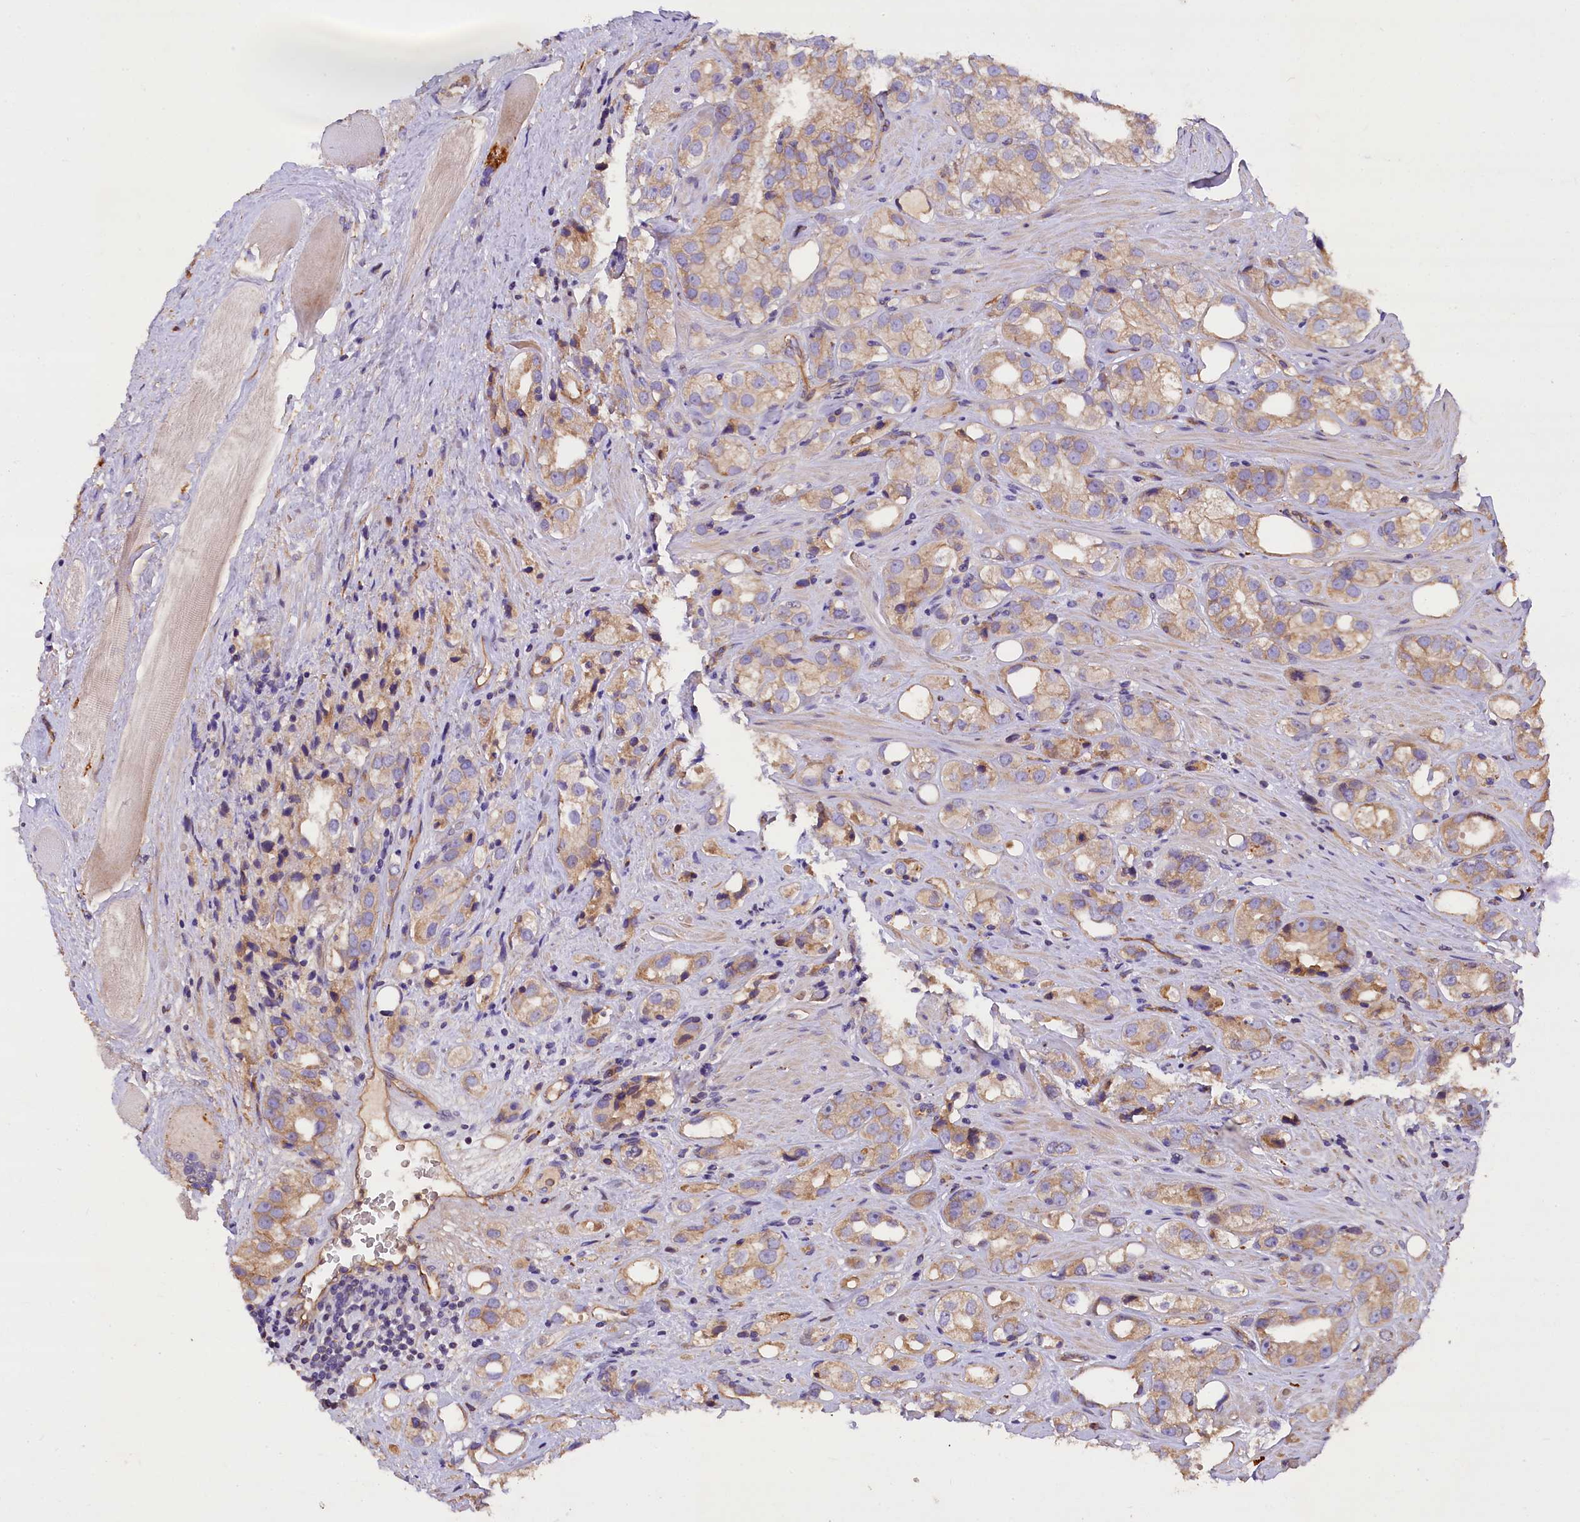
{"staining": {"intensity": "weak", "quantity": ">75%", "location": "cytoplasmic/membranous"}, "tissue": "prostate cancer", "cell_type": "Tumor cells", "image_type": "cancer", "snomed": [{"axis": "morphology", "description": "Adenocarcinoma, NOS"}, {"axis": "topography", "description": "Prostate"}], "caption": "Prostate cancer (adenocarcinoma) stained with DAB (3,3'-diaminobenzidine) immunohistochemistry reveals low levels of weak cytoplasmic/membranous staining in about >75% of tumor cells.", "gene": "ERMARD", "patient": {"sex": "male", "age": 79}}